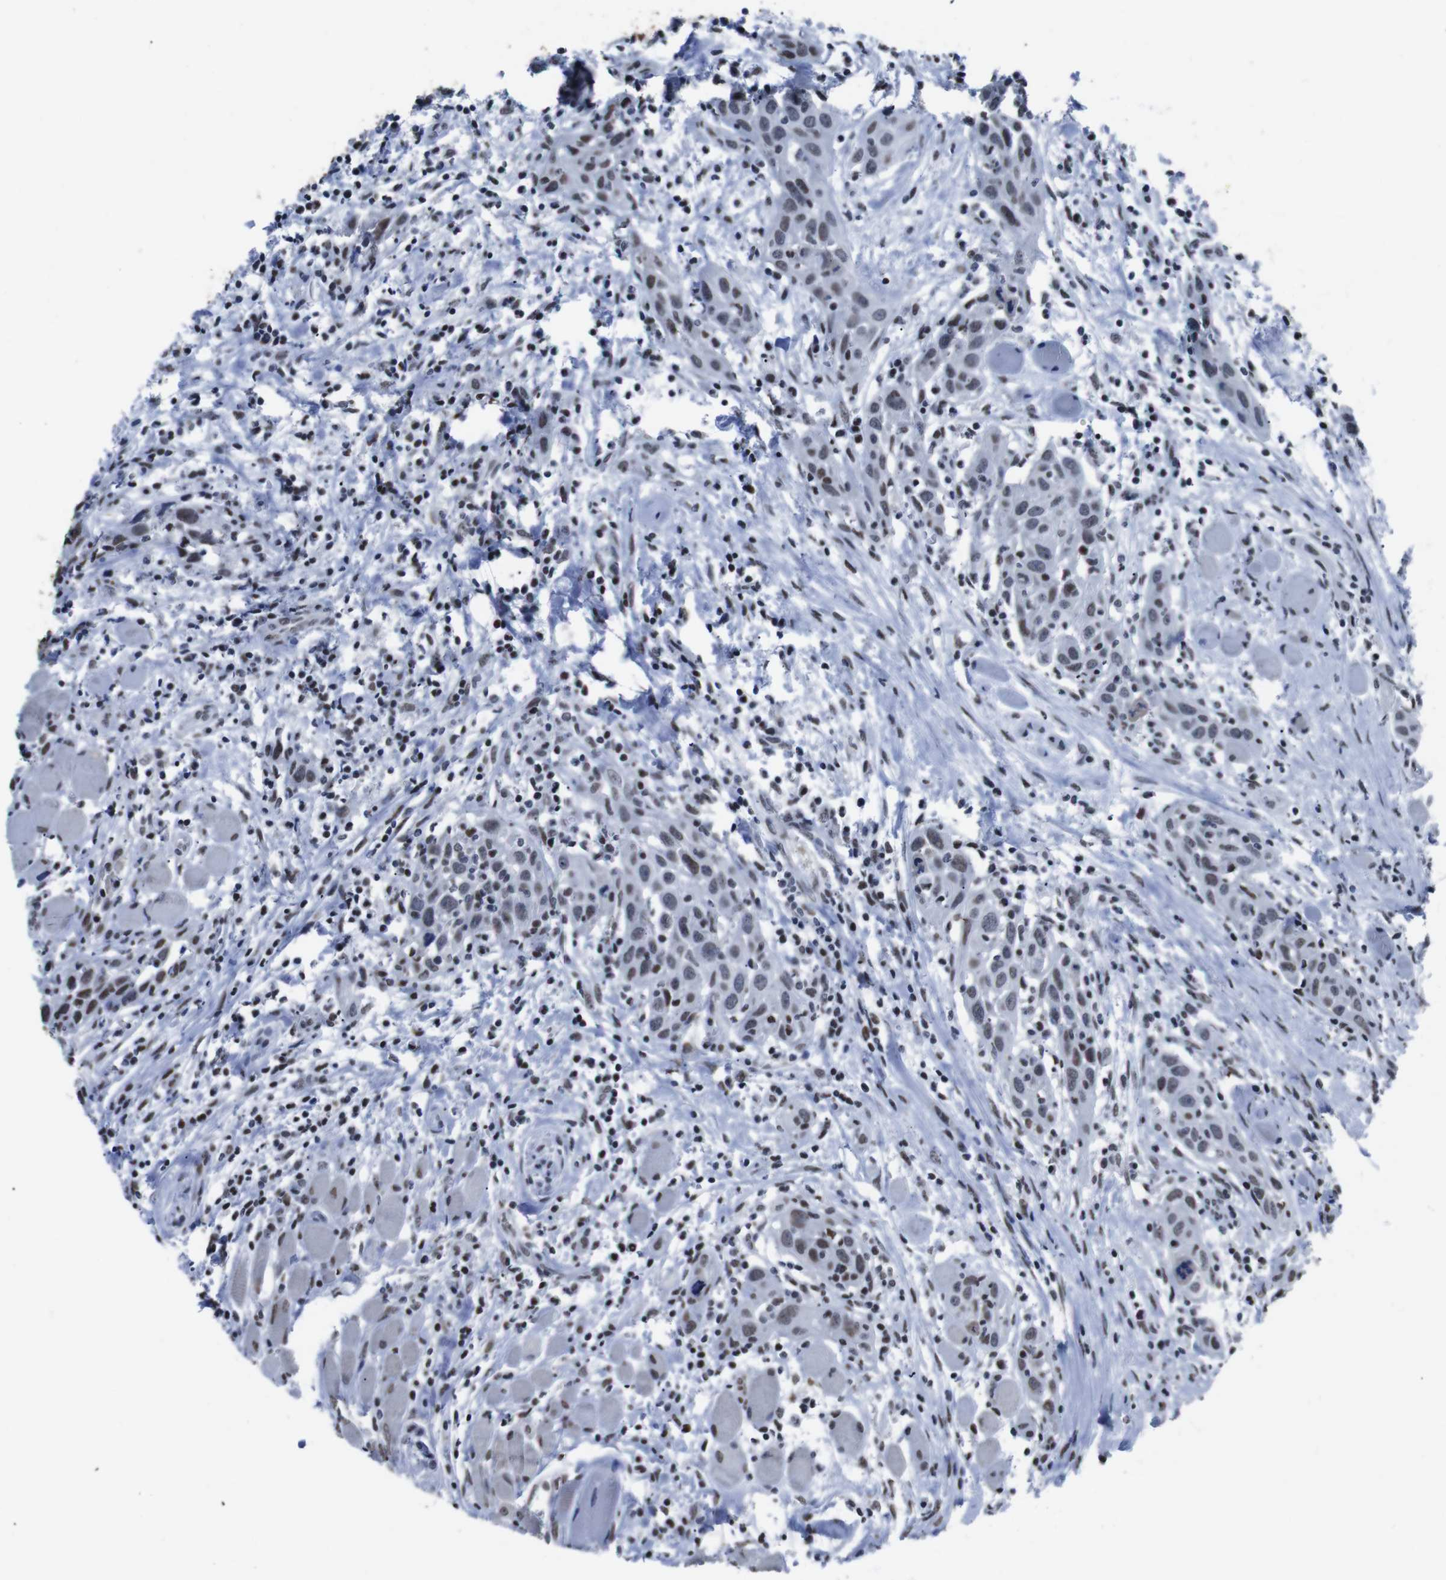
{"staining": {"intensity": "weak", "quantity": ">75%", "location": "nuclear"}, "tissue": "head and neck cancer", "cell_type": "Tumor cells", "image_type": "cancer", "snomed": [{"axis": "morphology", "description": "Squamous cell carcinoma, NOS"}, {"axis": "topography", "description": "Oral tissue"}, {"axis": "topography", "description": "Head-Neck"}], "caption": "The image reveals immunohistochemical staining of head and neck cancer. There is weak nuclear staining is appreciated in about >75% of tumor cells. (DAB (3,3'-diaminobenzidine) = brown stain, brightfield microscopy at high magnification).", "gene": "PIP4P2", "patient": {"sex": "female", "age": 50}}